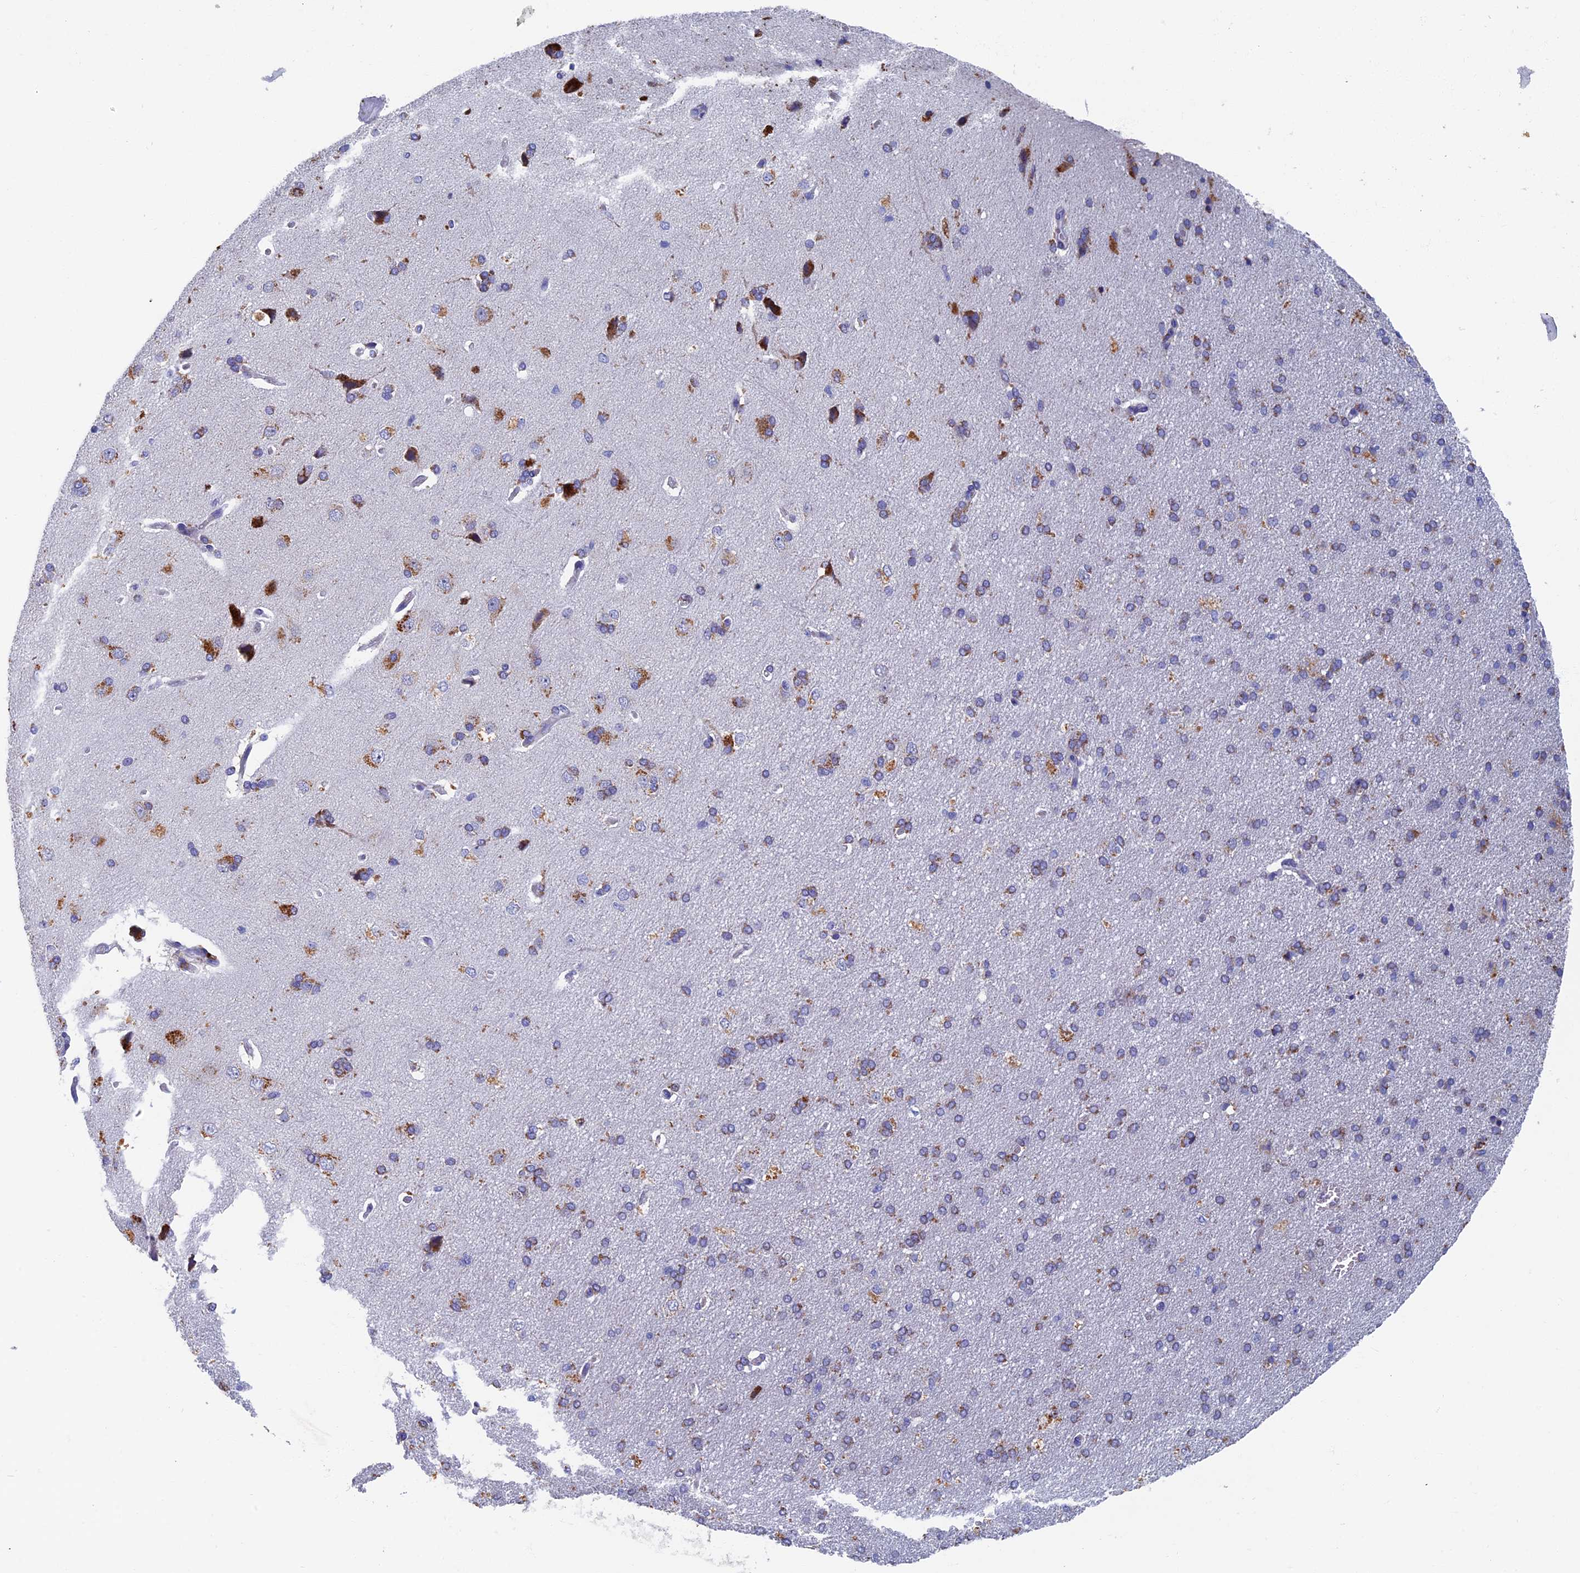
{"staining": {"intensity": "weak", "quantity": "<25%", "location": "cytoplasmic/membranous"}, "tissue": "cerebral cortex", "cell_type": "Endothelial cells", "image_type": "normal", "snomed": [{"axis": "morphology", "description": "Normal tissue, NOS"}, {"axis": "topography", "description": "Cerebral cortex"}], "caption": "Immunohistochemistry photomicrograph of benign cerebral cortex stained for a protein (brown), which exhibits no staining in endothelial cells.", "gene": "OAT", "patient": {"sex": "male", "age": 62}}